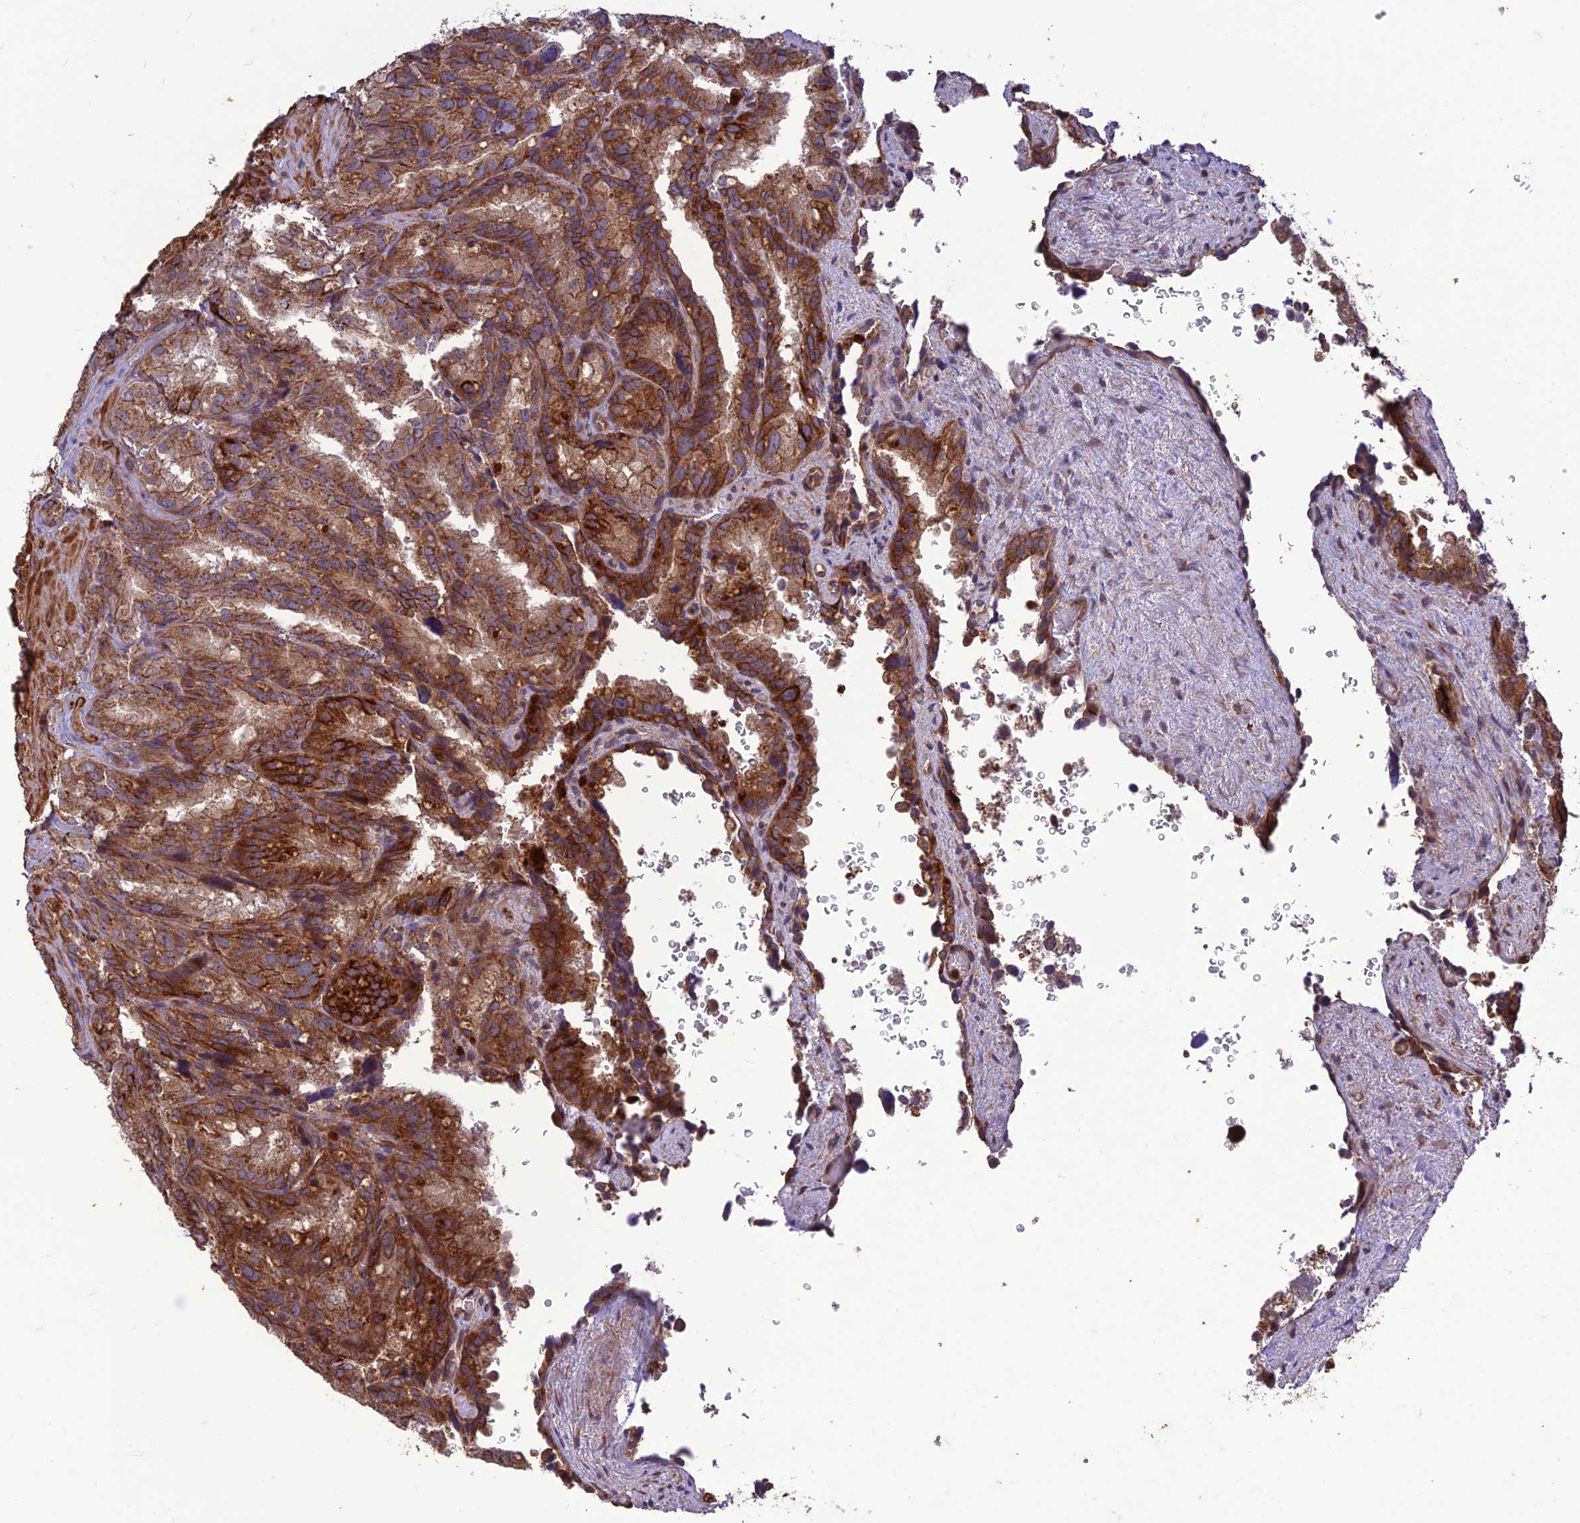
{"staining": {"intensity": "strong", "quantity": "25%-75%", "location": "cytoplasmic/membranous"}, "tissue": "seminal vesicle", "cell_type": "Glandular cells", "image_type": "normal", "snomed": [{"axis": "morphology", "description": "Normal tissue, NOS"}, {"axis": "topography", "description": "Seminal veicle"}], "caption": "Seminal vesicle stained with a brown dye shows strong cytoplasmic/membranous positive staining in approximately 25%-75% of glandular cells.", "gene": "TMEM131L", "patient": {"sex": "male", "age": 62}}